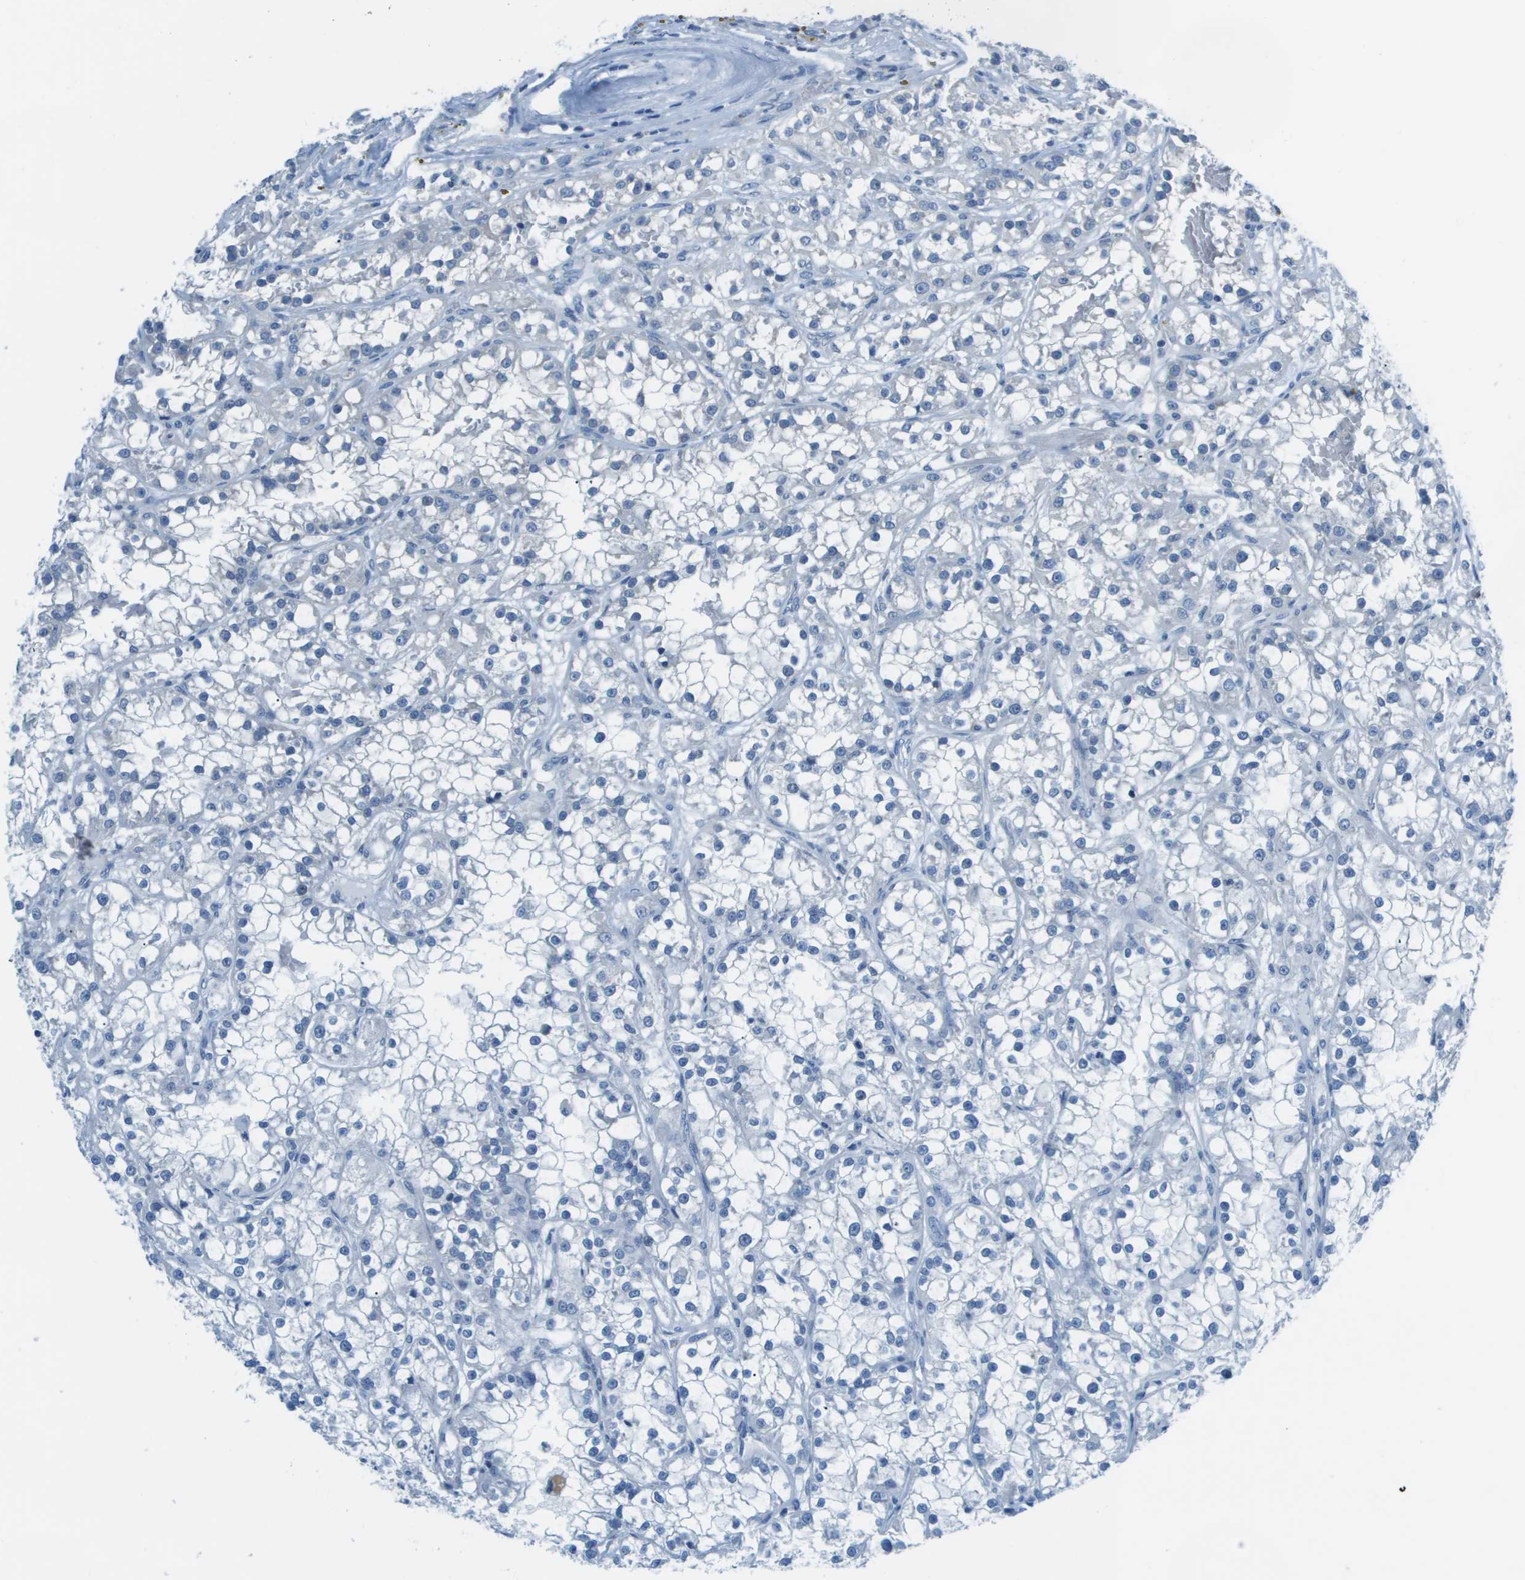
{"staining": {"intensity": "negative", "quantity": "none", "location": "none"}, "tissue": "renal cancer", "cell_type": "Tumor cells", "image_type": "cancer", "snomed": [{"axis": "morphology", "description": "Adenocarcinoma, NOS"}, {"axis": "topography", "description": "Kidney"}], "caption": "The micrograph reveals no staining of tumor cells in renal adenocarcinoma.", "gene": "STIP1", "patient": {"sex": "female", "age": 52}}